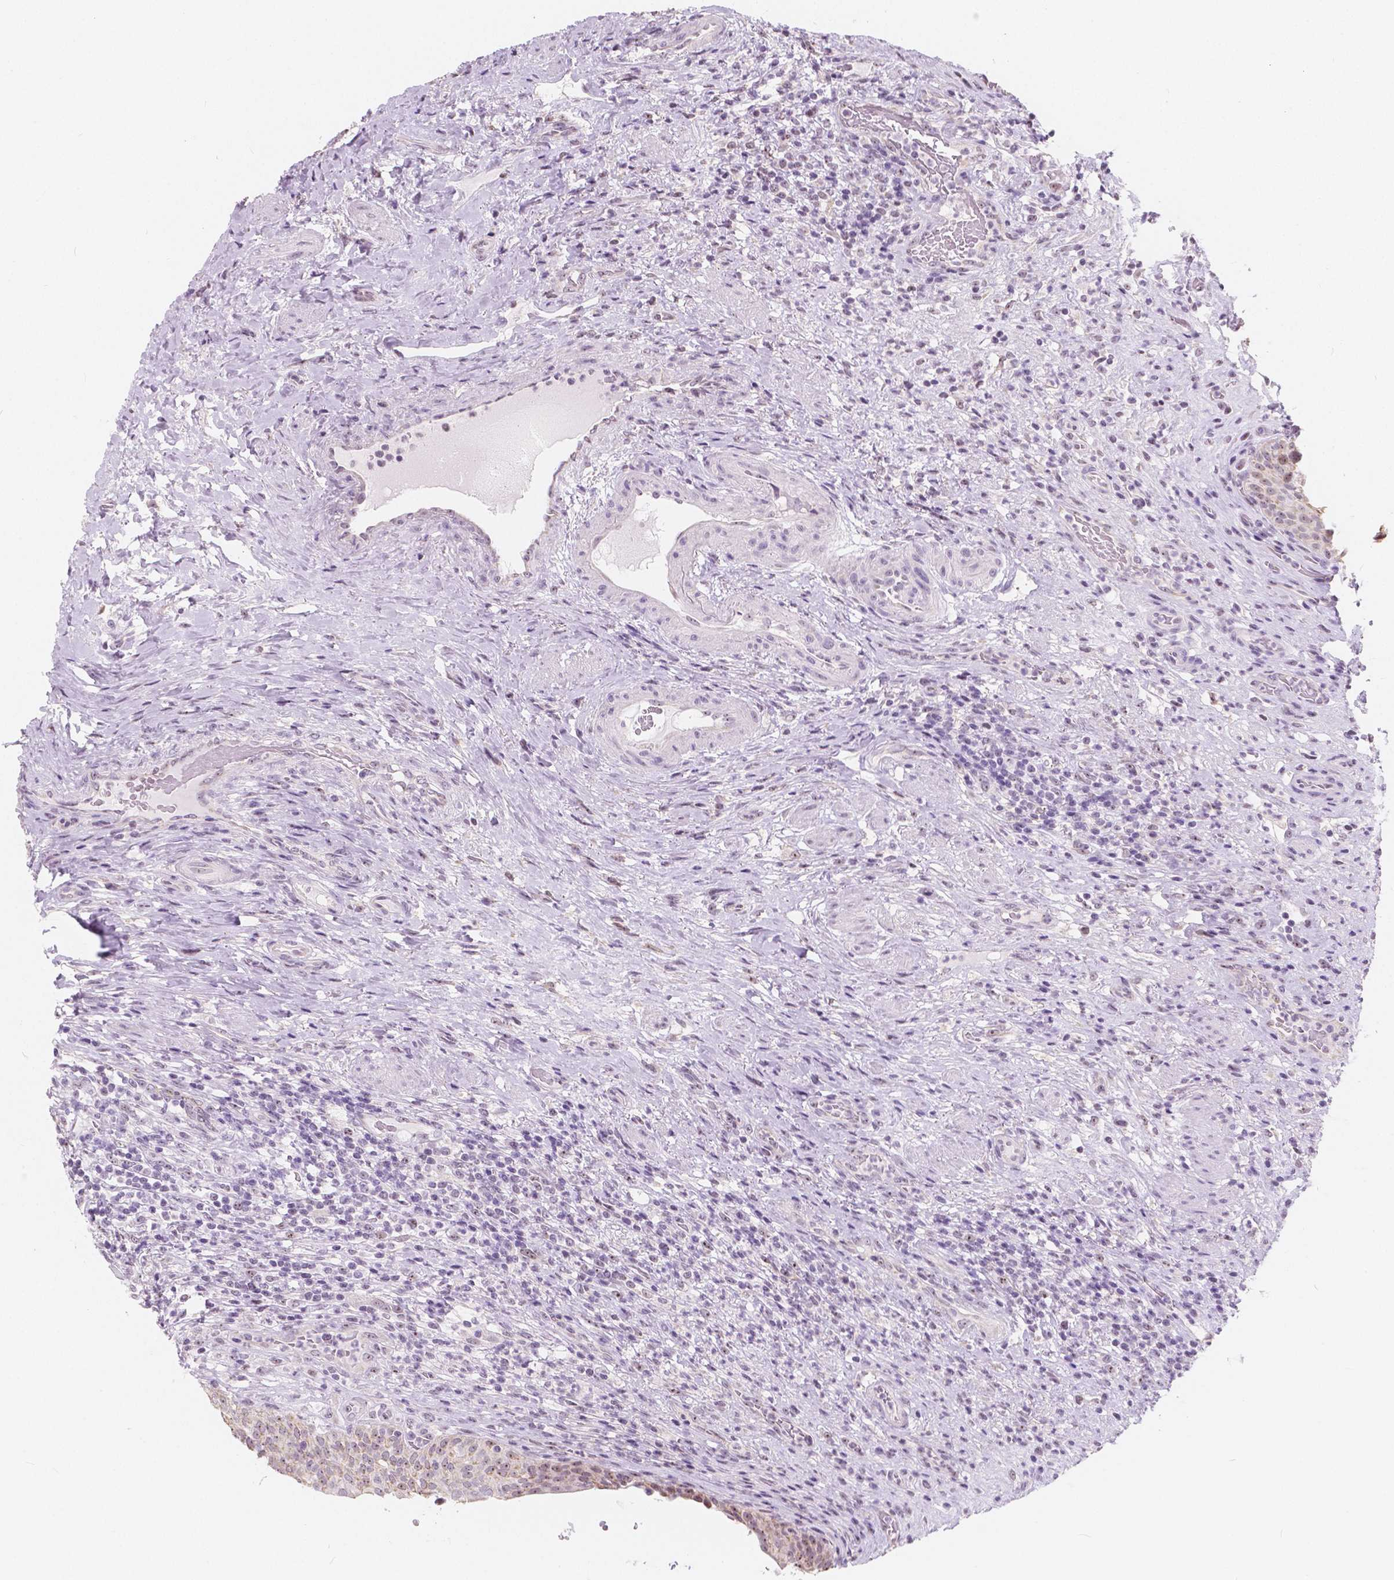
{"staining": {"intensity": "weak", "quantity": "25%-75%", "location": "nuclear"}, "tissue": "urinary bladder", "cell_type": "Urothelial cells", "image_type": "normal", "snomed": [{"axis": "morphology", "description": "Normal tissue, NOS"}, {"axis": "topography", "description": "Urinary bladder"}, {"axis": "topography", "description": "Peripheral nerve tissue"}], "caption": "Weak nuclear positivity is identified in approximately 25%-75% of urothelial cells in benign urinary bladder. The protein is shown in brown color, while the nuclei are stained blue.", "gene": "NOLC1", "patient": {"sex": "male", "age": 66}}